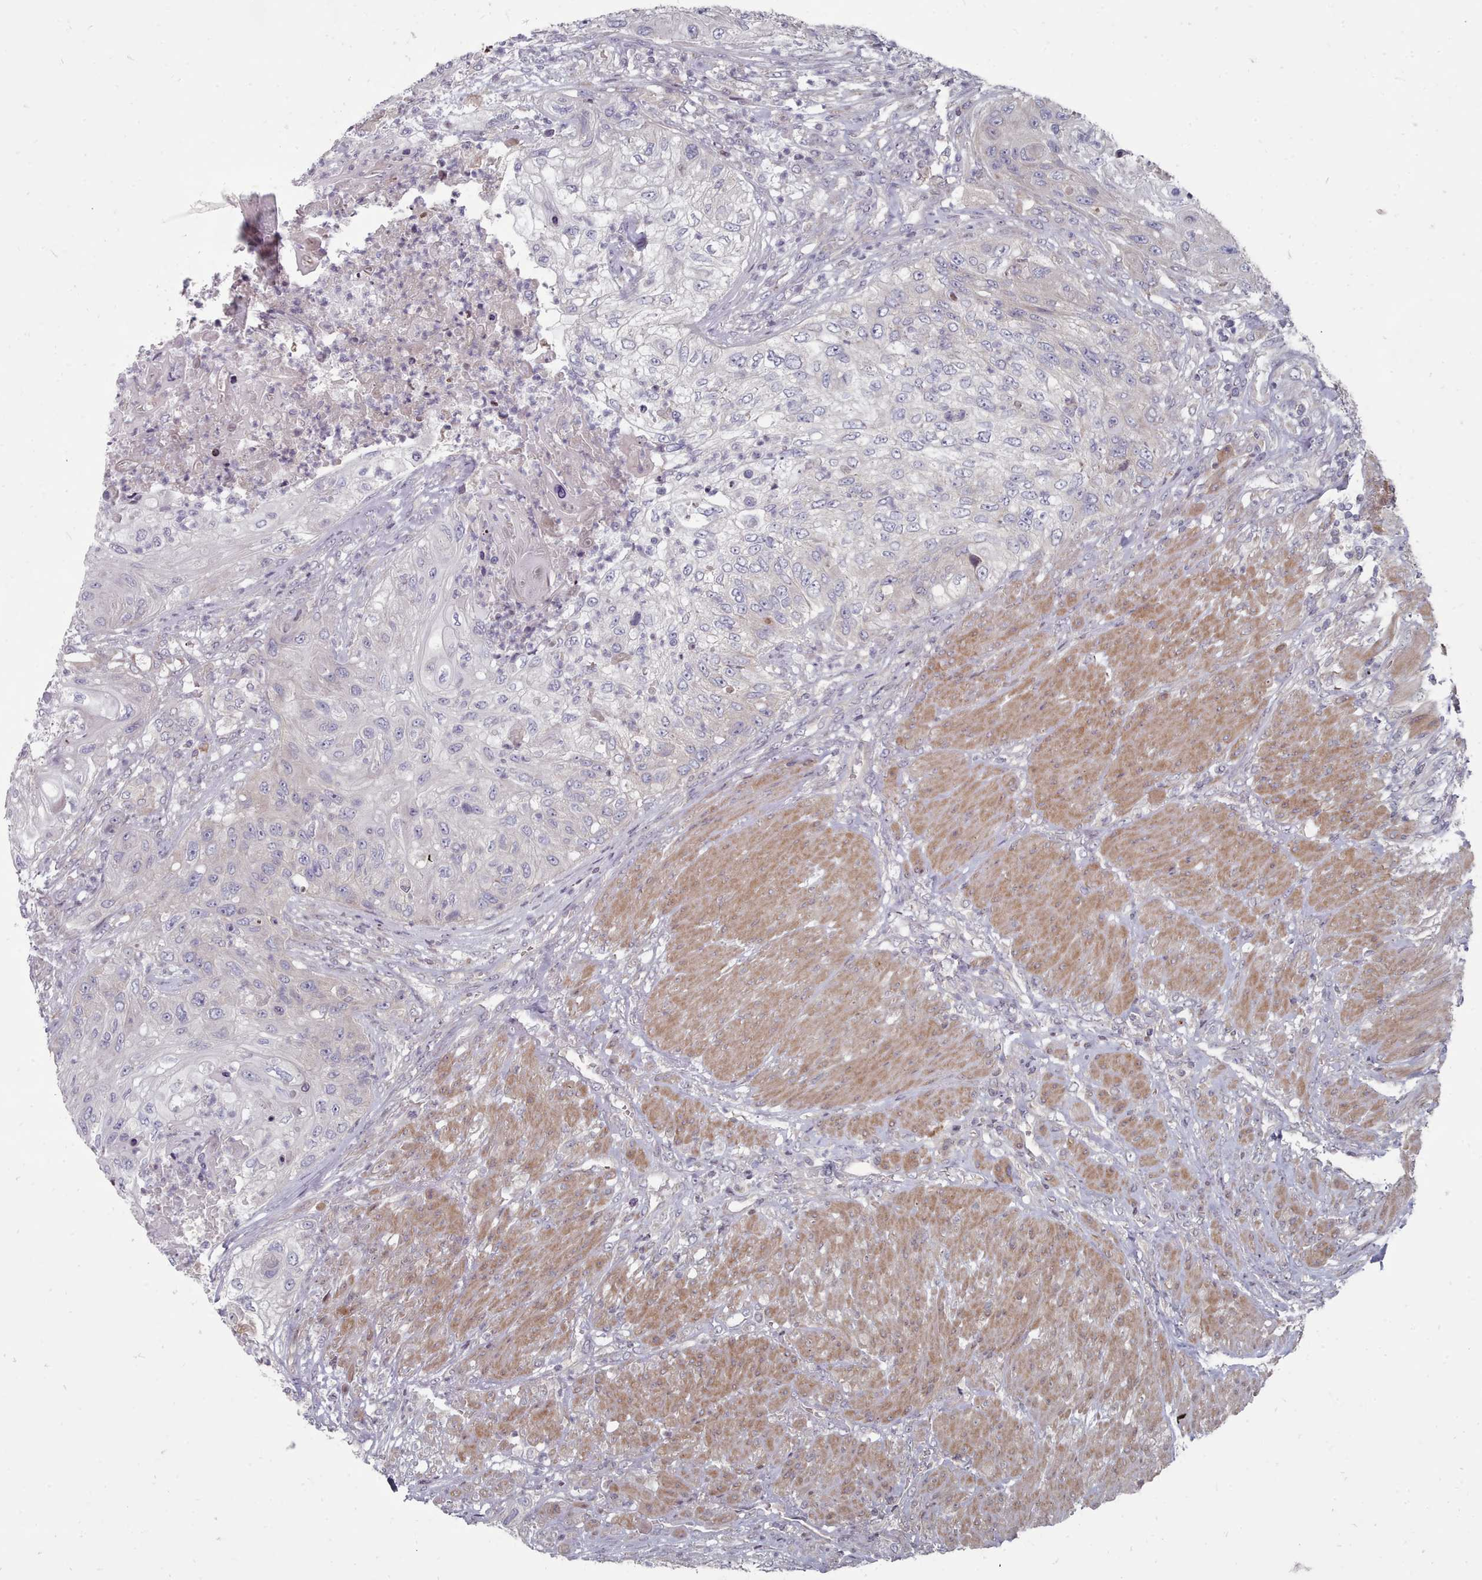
{"staining": {"intensity": "weak", "quantity": "<25%", "location": "cytoplasmic/membranous"}, "tissue": "urothelial cancer", "cell_type": "Tumor cells", "image_type": "cancer", "snomed": [{"axis": "morphology", "description": "Urothelial carcinoma, High grade"}, {"axis": "topography", "description": "Urinary bladder"}], "caption": "Tumor cells are negative for protein expression in human high-grade urothelial carcinoma.", "gene": "ACKR3", "patient": {"sex": "female", "age": 60}}